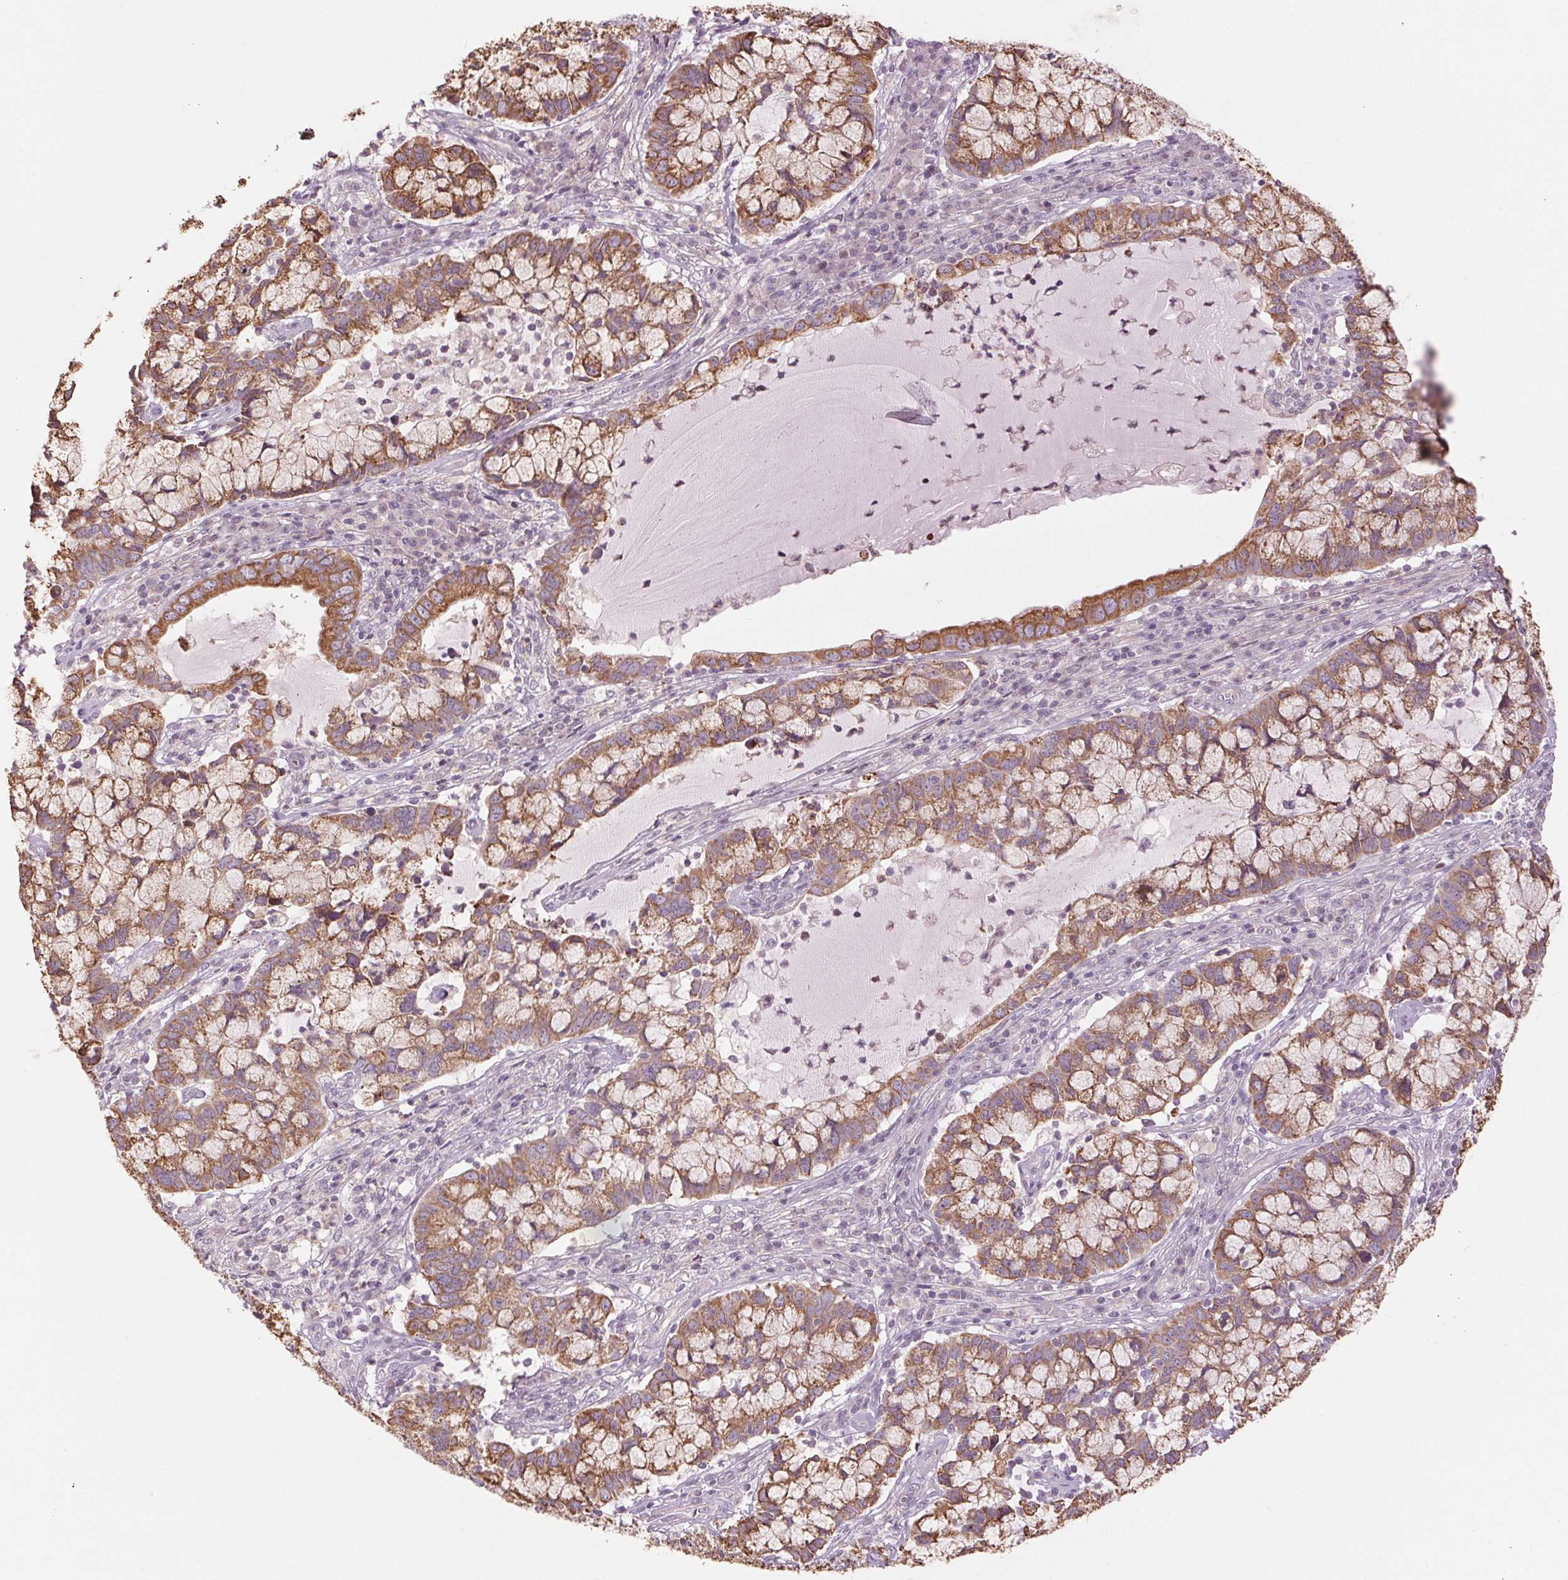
{"staining": {"intensity": "moderate", "quantity": ">75%", "location": "cytoplasmic/membranous"}, "tissue": "cervical cancer", "cell_type": "Tumor cells", "image_type": "cancer", "snomed": [{"axis": "morphology", "description": "Adenocarcinoma, NOS"}, {"axis": "topography", "description": "Cervix"}], "caption": "Immunohistochemistry of cervical cancer (adenocarcinoma) exhibits medium levels of moderate cytoplasmic/membranous positivity in about >75% of tumor cells.", "gene": "HHLA2", "patient": {"sex": "female", "age": 40}}